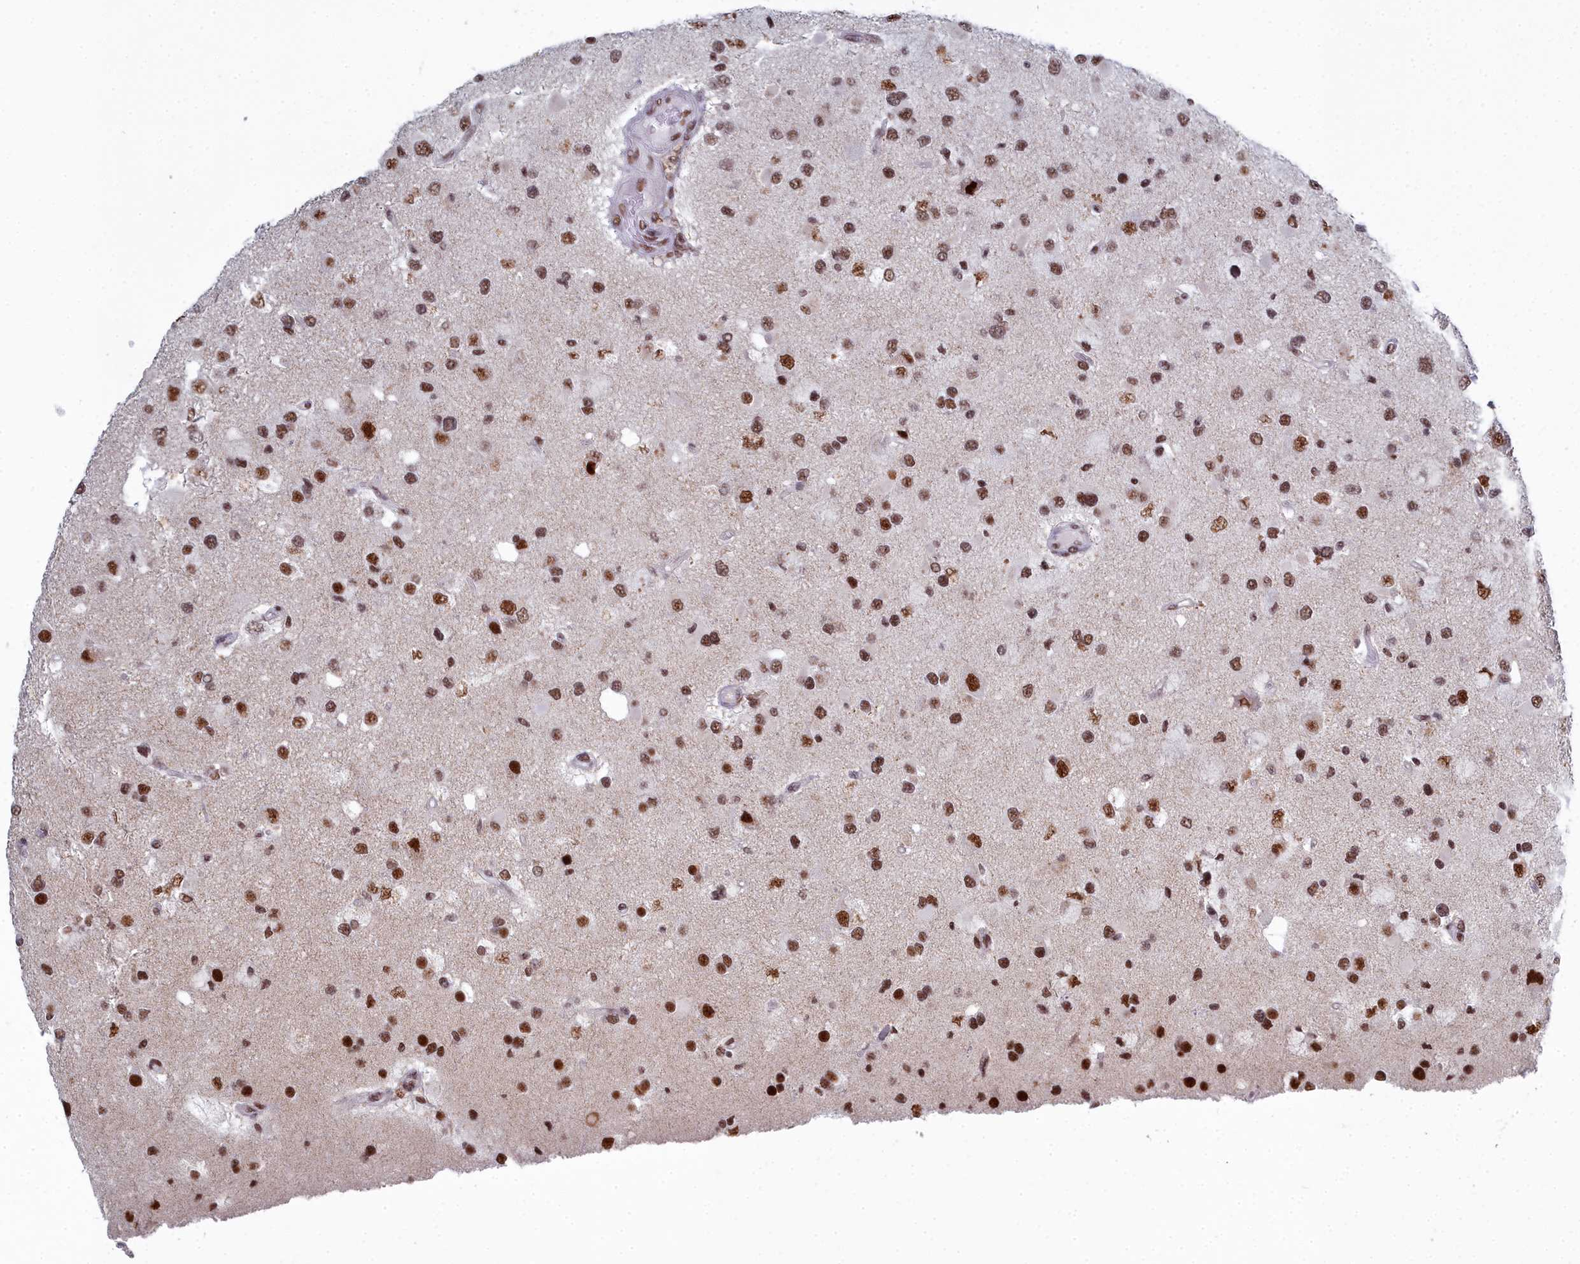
{"staining": {"intensity": "moderate", "quantity": ">75%", "location": "nuclear"}, "tissue": "glioma", "cell_type": "Tumor cells", "image_type": "cancer", "snomed": [{"axis": "morphology", "description": "Glioma, malignant, High grade"}, {"axis": "topography", "description": "Brain"}], "caption": "A photomicrograph showing moderate nuclear expression in approximately >75% of tumor cells in malignant glioma (high-grade), as visualized by brown immunohistochemical staining.", "gene": "SF3B3", "patient": {"sex": "male", "age": 53}}